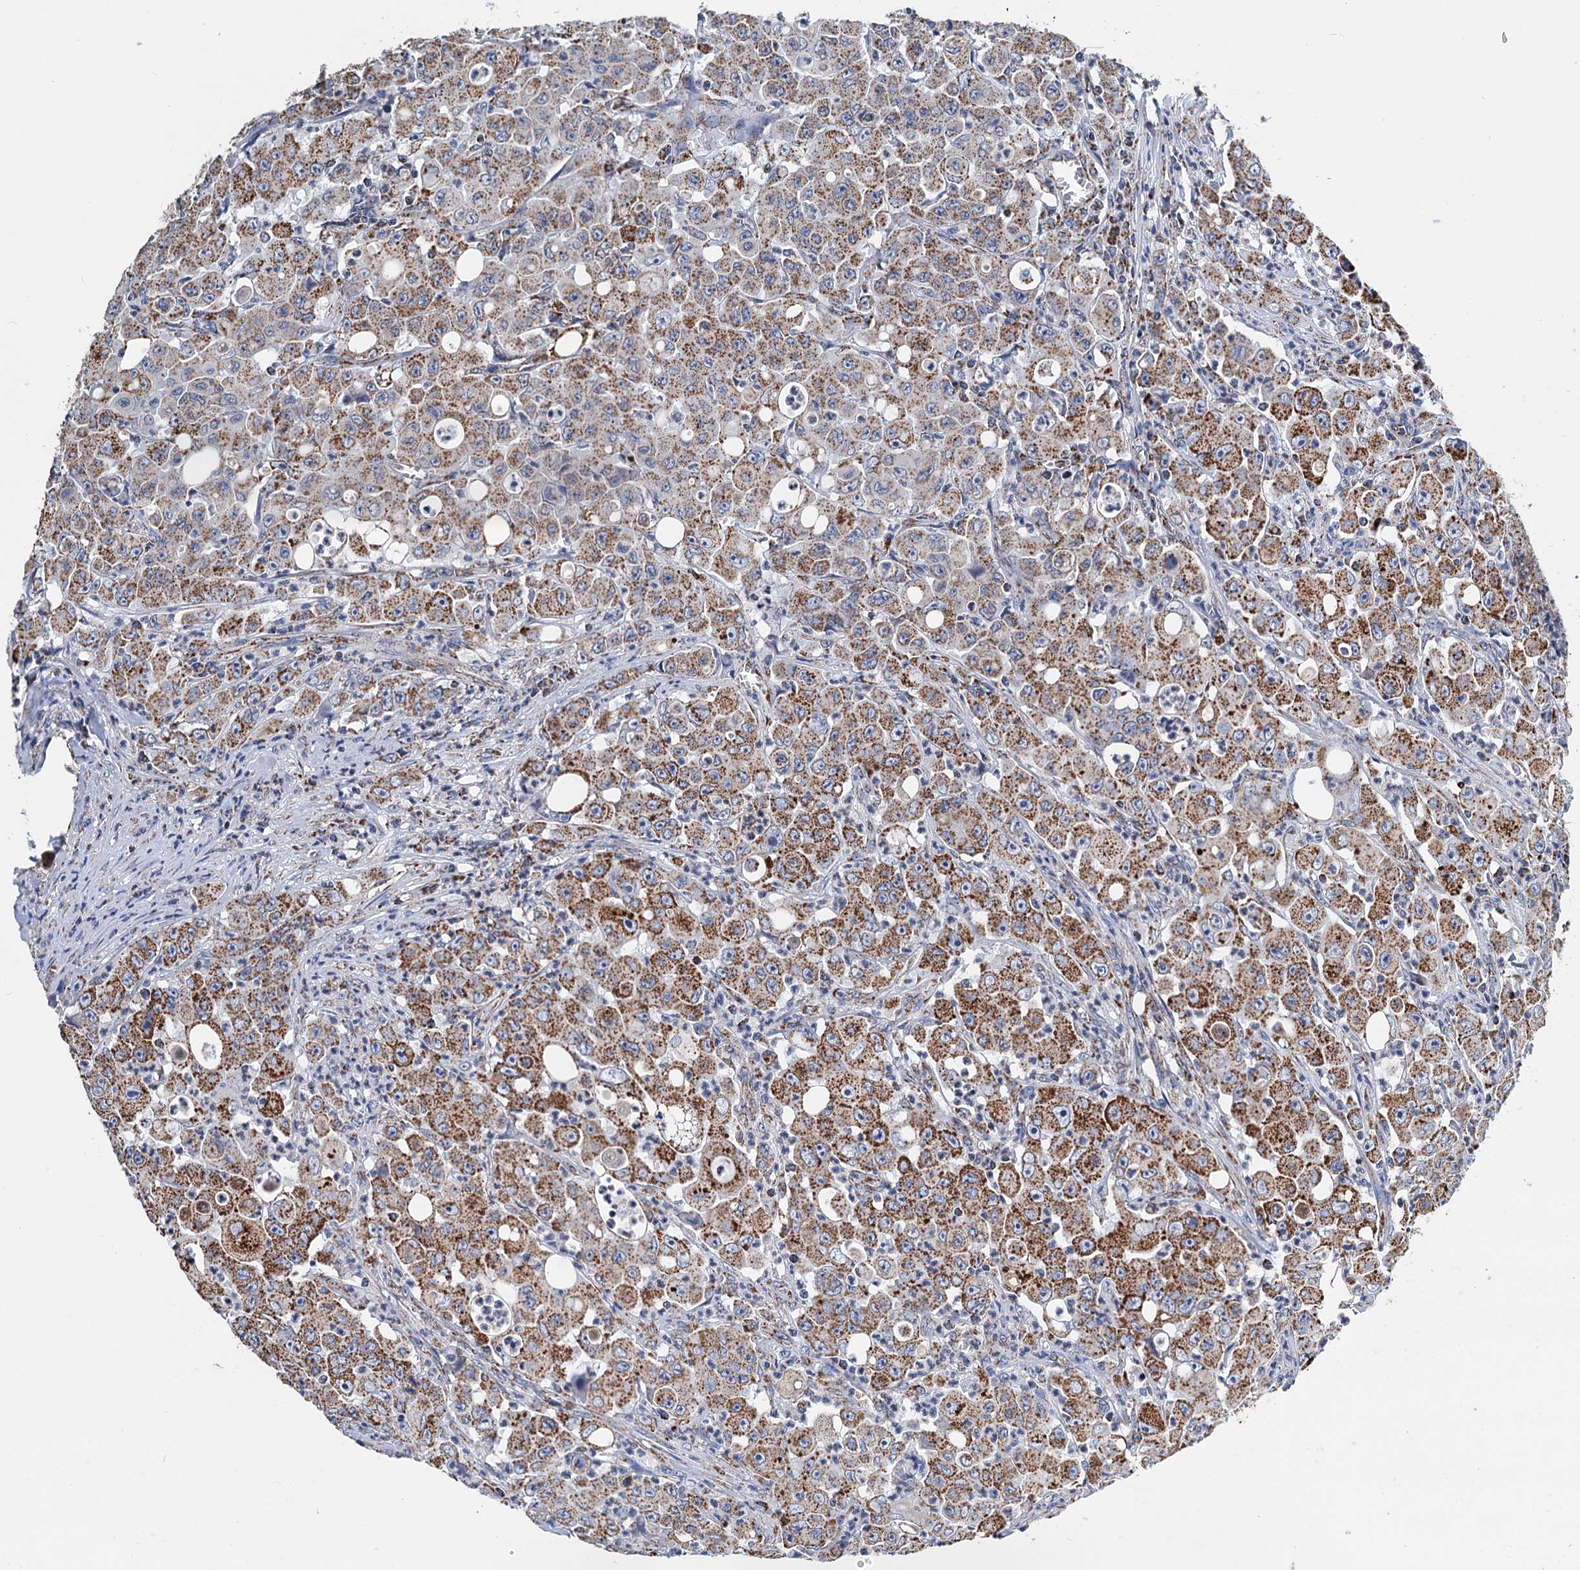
{"staining": {"intensity": "moderate", "quantity": ">75%", "location": "cytoplasmic/membranous"}, "tissue": "colorectal cancer", "cell_type": "Tumor cells", "image_type": "cancer", "snomed": [{"axis": "morphology", "description": "Adenocarcinoma, NOS"}, {"axis": "topography", "description": "Colon"}], "caption": "Colorectal cancer (adenocarcinoma) stained with immunohistochemistry (IHC) reveals moderate cytoplasmic/membranous positivity in approximately >75% of tumor cells.", "gene": "IVD", "patient": {"sex": "male", "age": 51}}